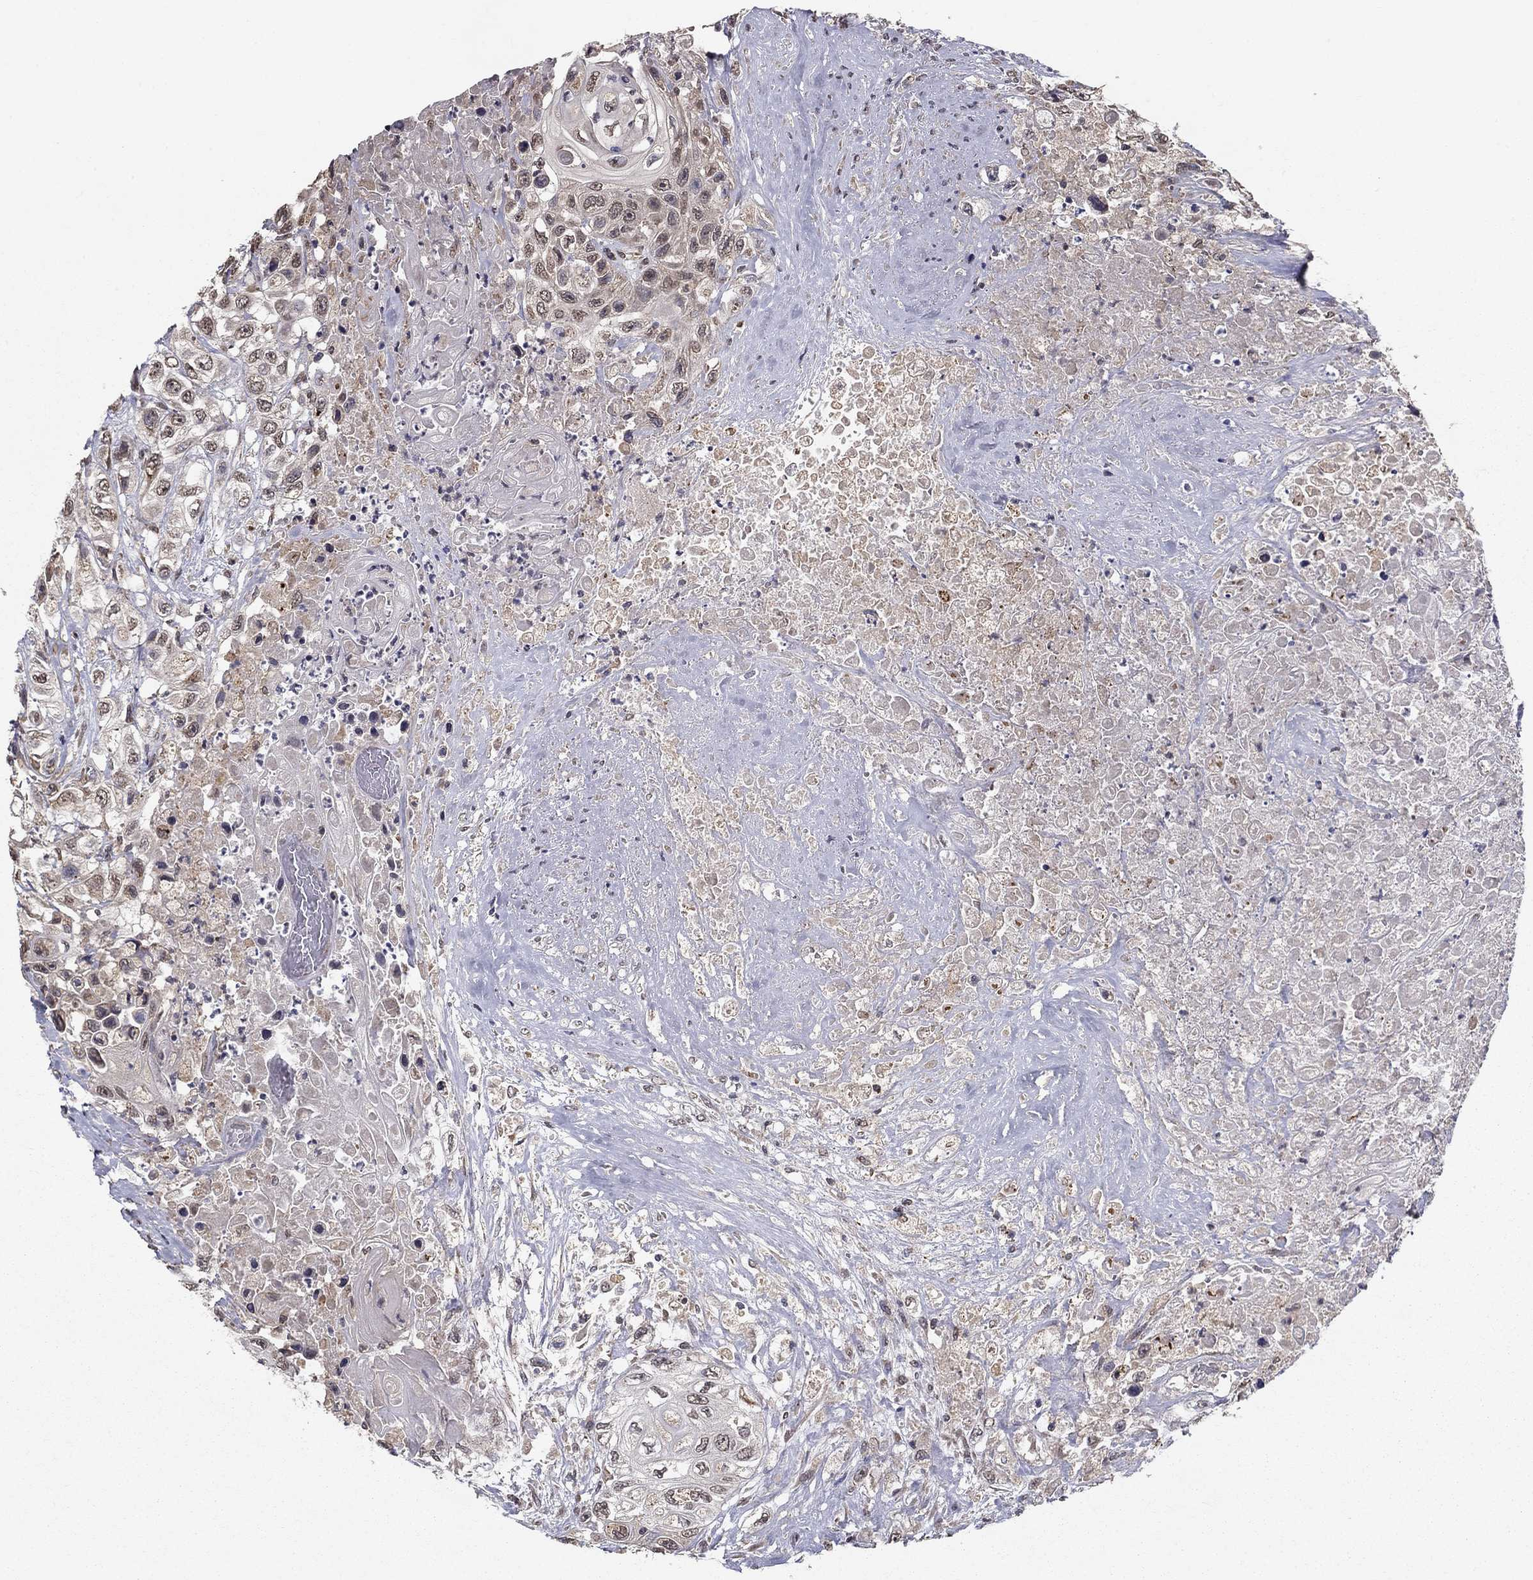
{"staining": {"intensity": "weak", "quantity": "25%-75%", "location": "cytoplasmic/membranous"}, "tissue": "urothelial cancer", "cell_type": "Tumor cells", "image_type": "cancer", "snomed": [{"axis": "morphology", "description": "Urothelial carcinoma, High grade"}, {"axis": "topography", "description": "Urinary bladder"}], "caption": "There is low levels of weak cytoplasmic/membranous staining in tumor cells of urothelial cancer, as demonstrated by immunohistochemical staining (brown color).", "gene": "SLC2A13", "patient": {"sex": "female", "age": 56}}